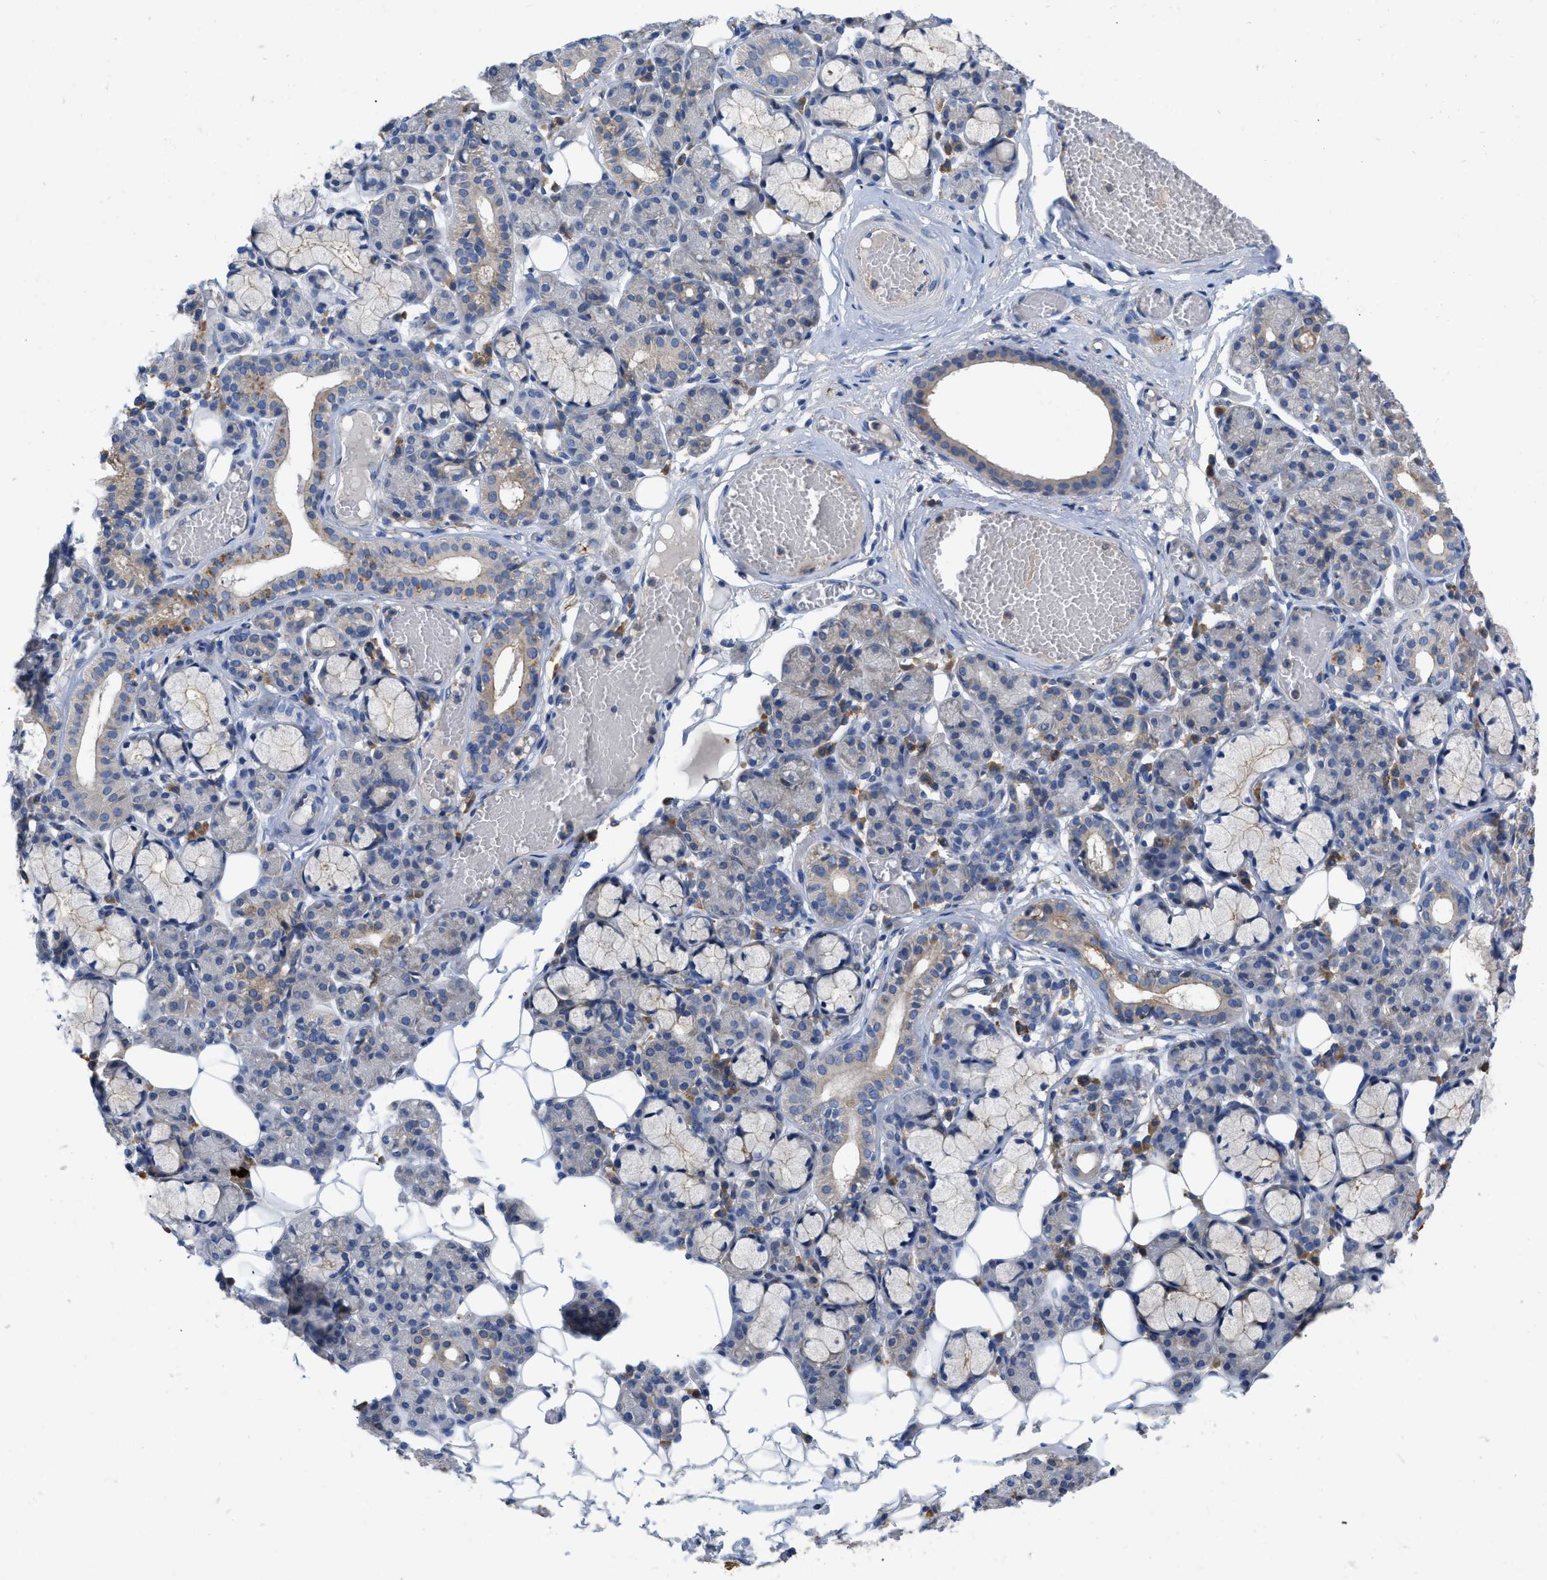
{"staining": {"intensity": "weak", "quantity": "<25%", "location": "cytoplasmic/membranous"}, "tissue": "salivary gland", "cell_type": "Glandular cells", "image_type": "normal", "snomed": [{"axis": "morphology", "description": "Normal tissue, NOS"}, {"axis": "topography", "description": "Salivary gland"}], "caption": "Normal salivary gland was stained to show a protein in brown. There is no significant staining in glandular cells. The staining was performed using DAB to visualize the protein expression in brown, while the nuclei were stained in blue with hematoxylin (Magnification: 20x).", "gene": "TMEM131", "patient": {"sex": "male", "age": 63}}